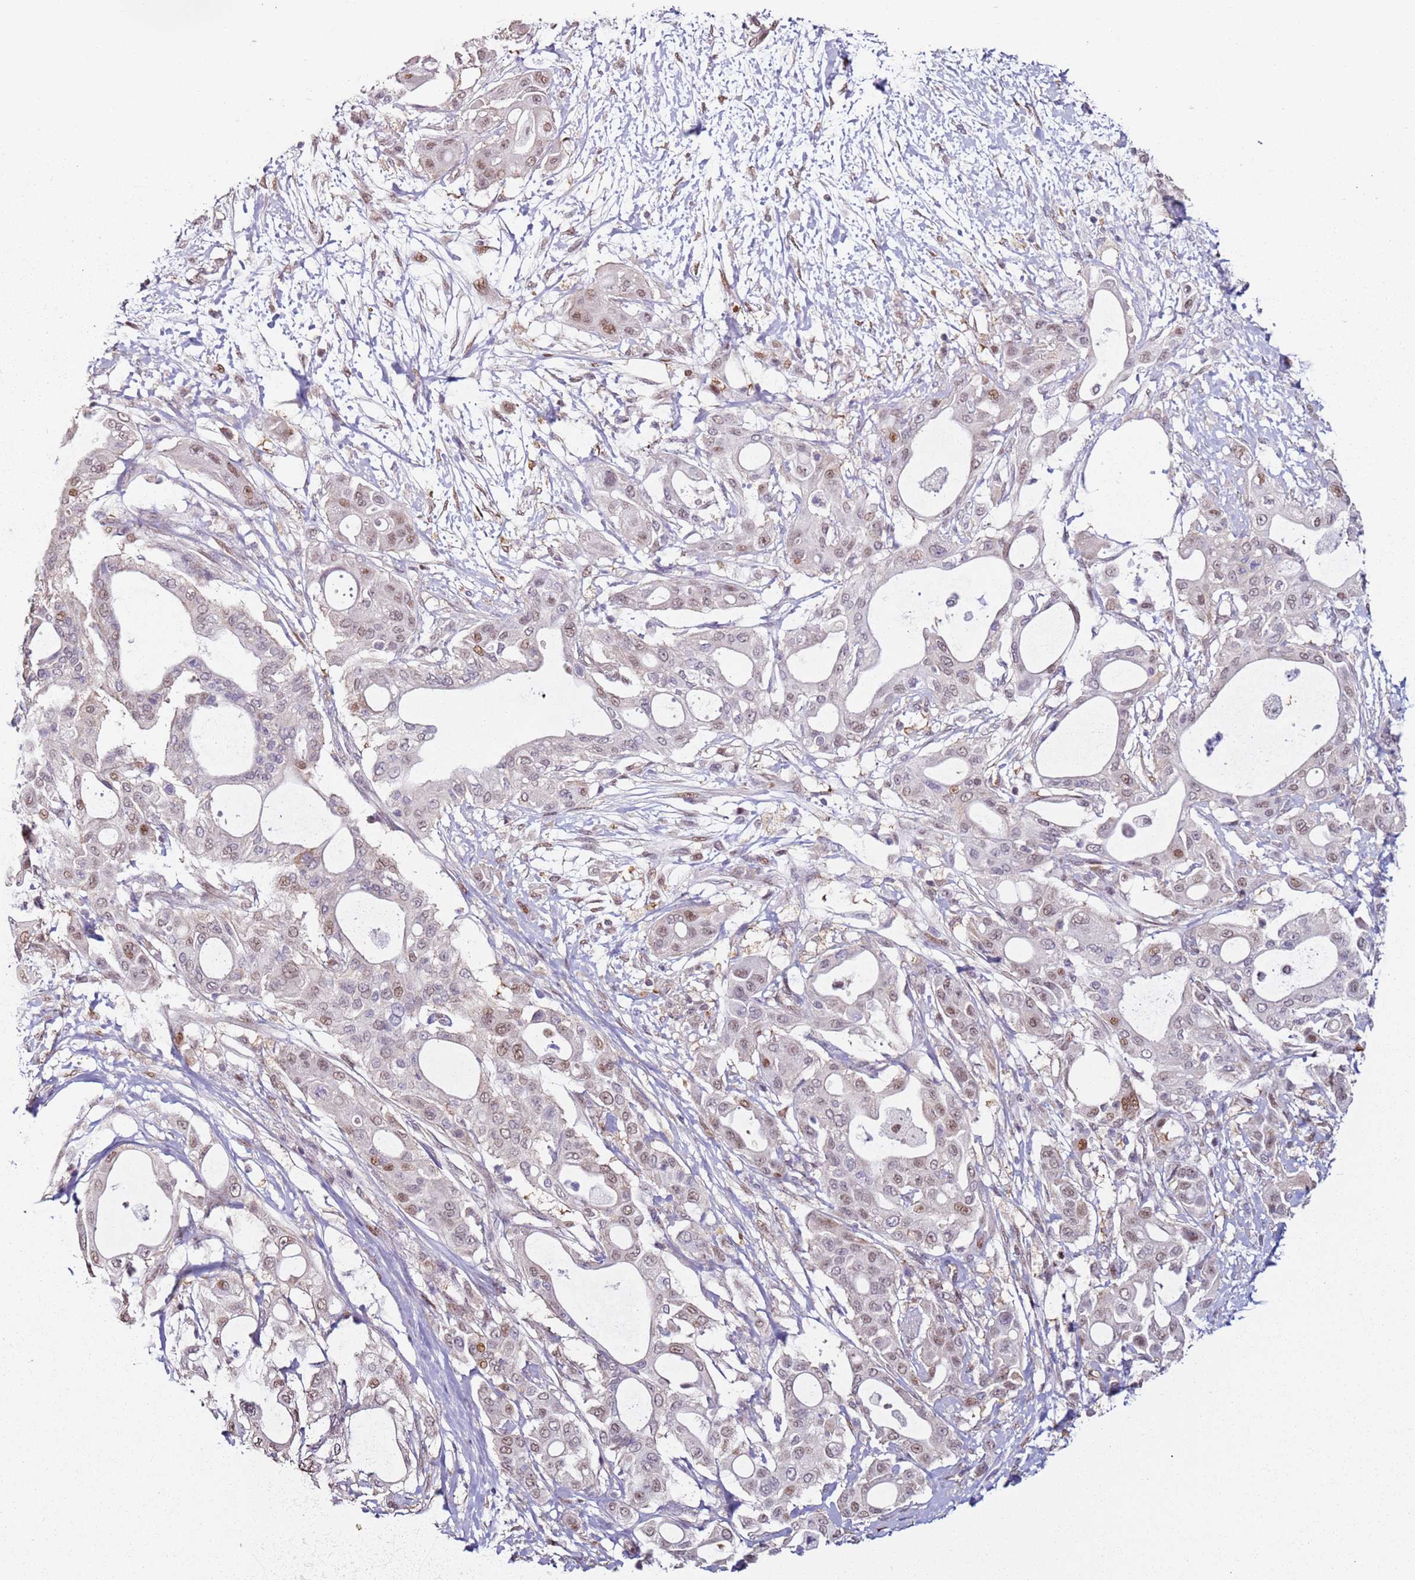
{"staining": {"intensity": "moderate", "quantity": "<25%", "location": "nuclear"}, "tissue": "pancreatic cancer", "cell_type": "Tumor cells", "image_type": "cancer", "snomed": [{"axis": "morphology", "description": "Adenocarcinoma, NOS"}, {"axis": "topography", "description": "Pancreas"}], "caption": "Pancreatic cancer (adenocarcinoma) stained with a protein marker displays moderate staining in tumor cells.", "gene": "PSMD4", "patient": {"sex": "male", "age": 68}}